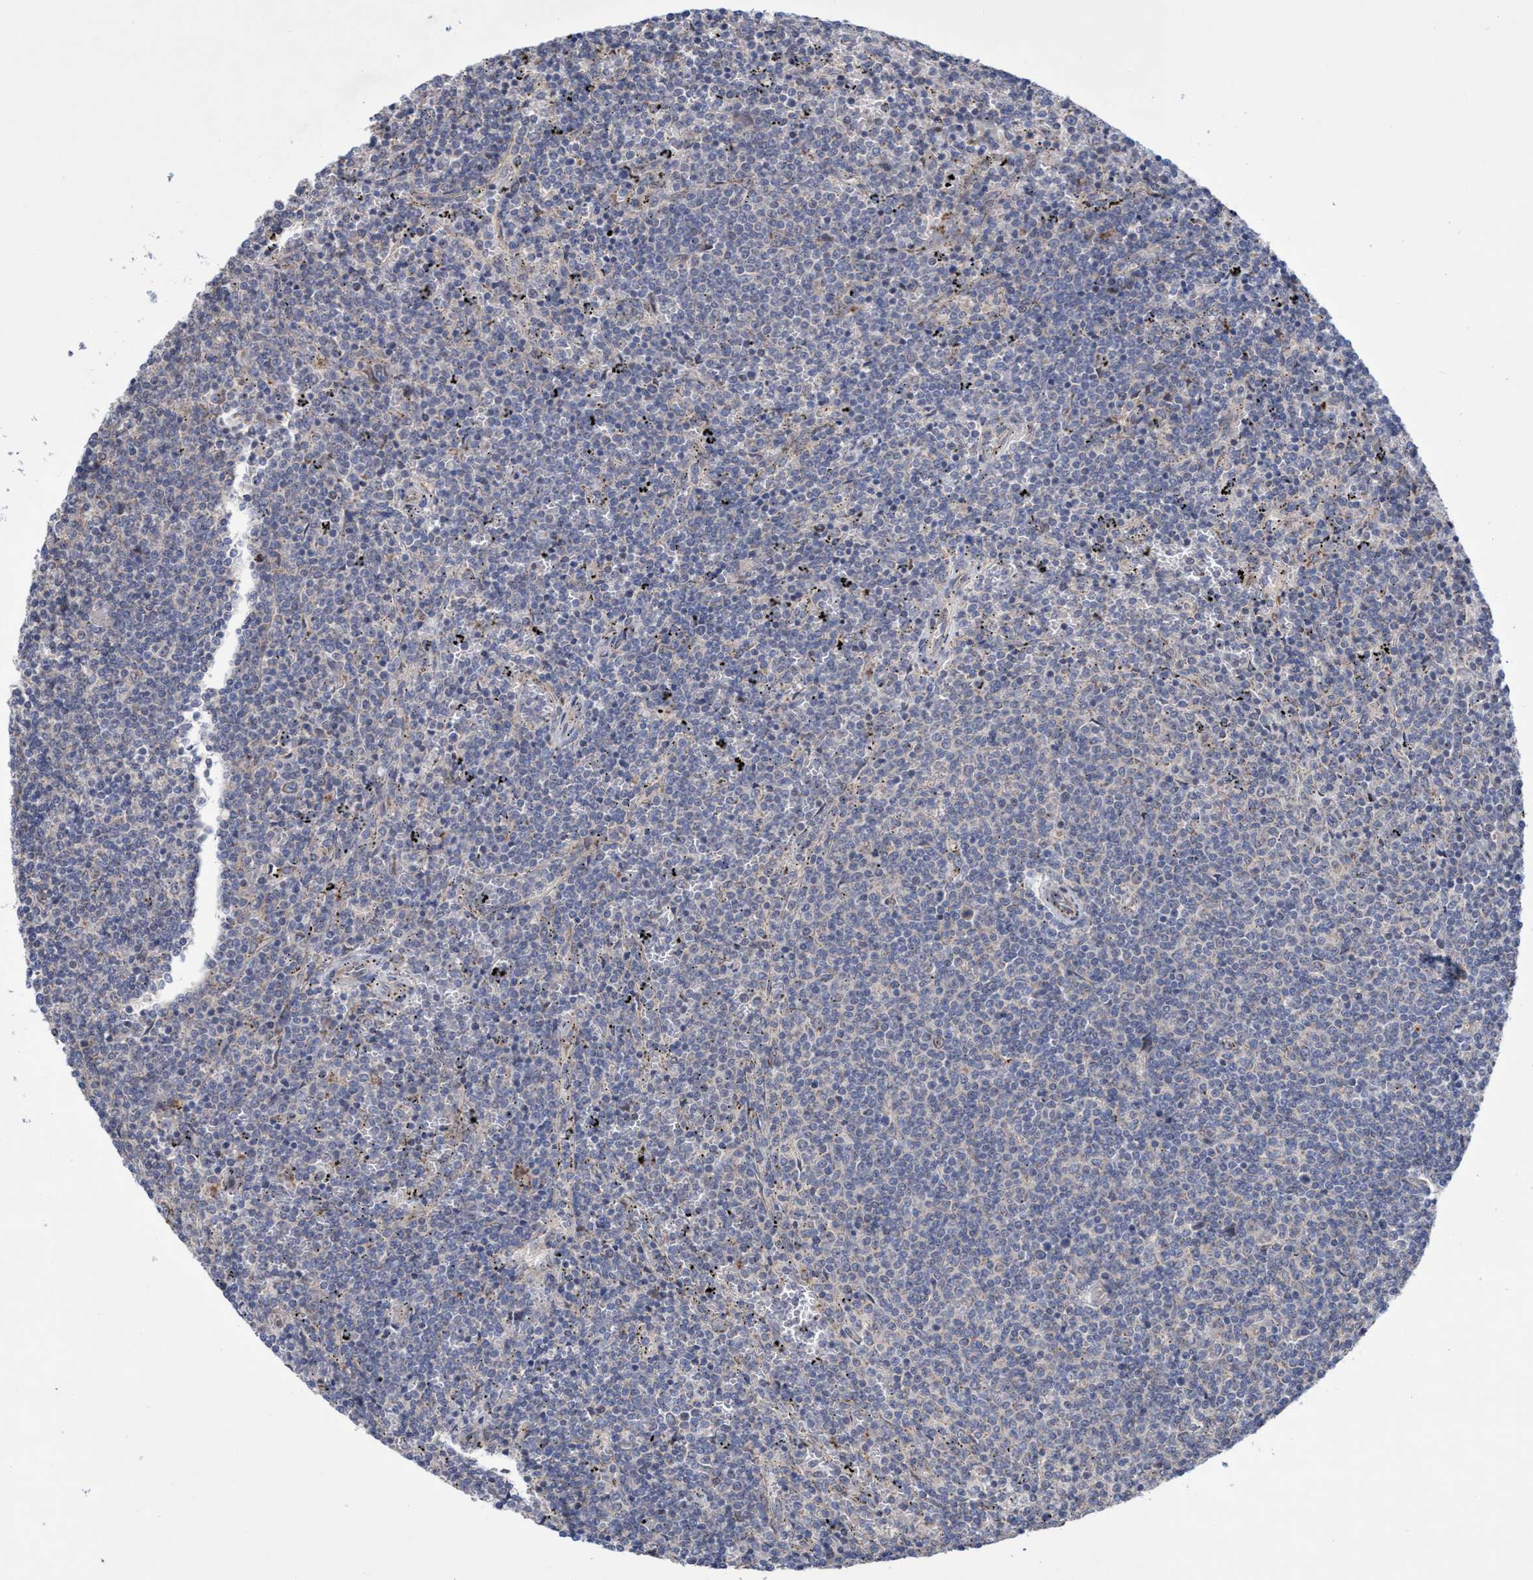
{"staining": {"intensity": "negative", "quantity": "none", "location": "none"}, "tissue": "lymphoma", "cell_type": "Tumor cells", "image_type": "cancer", "snomed": [{"axis": "morphology", "description": "Malignant lymphoma, non-Hodgkin's type, Low grade"}, {"axis": "topography", "description": "Spleen"}], "caption": "Tumor cells are negative for brown protein staining in malignant lymphoma, non-Hodgkin's type (low-grade). (DAB IHC with hematoxylin counter stain).", "gene": "P2RY14", "patient": {"sex": "female", "age": 50}}